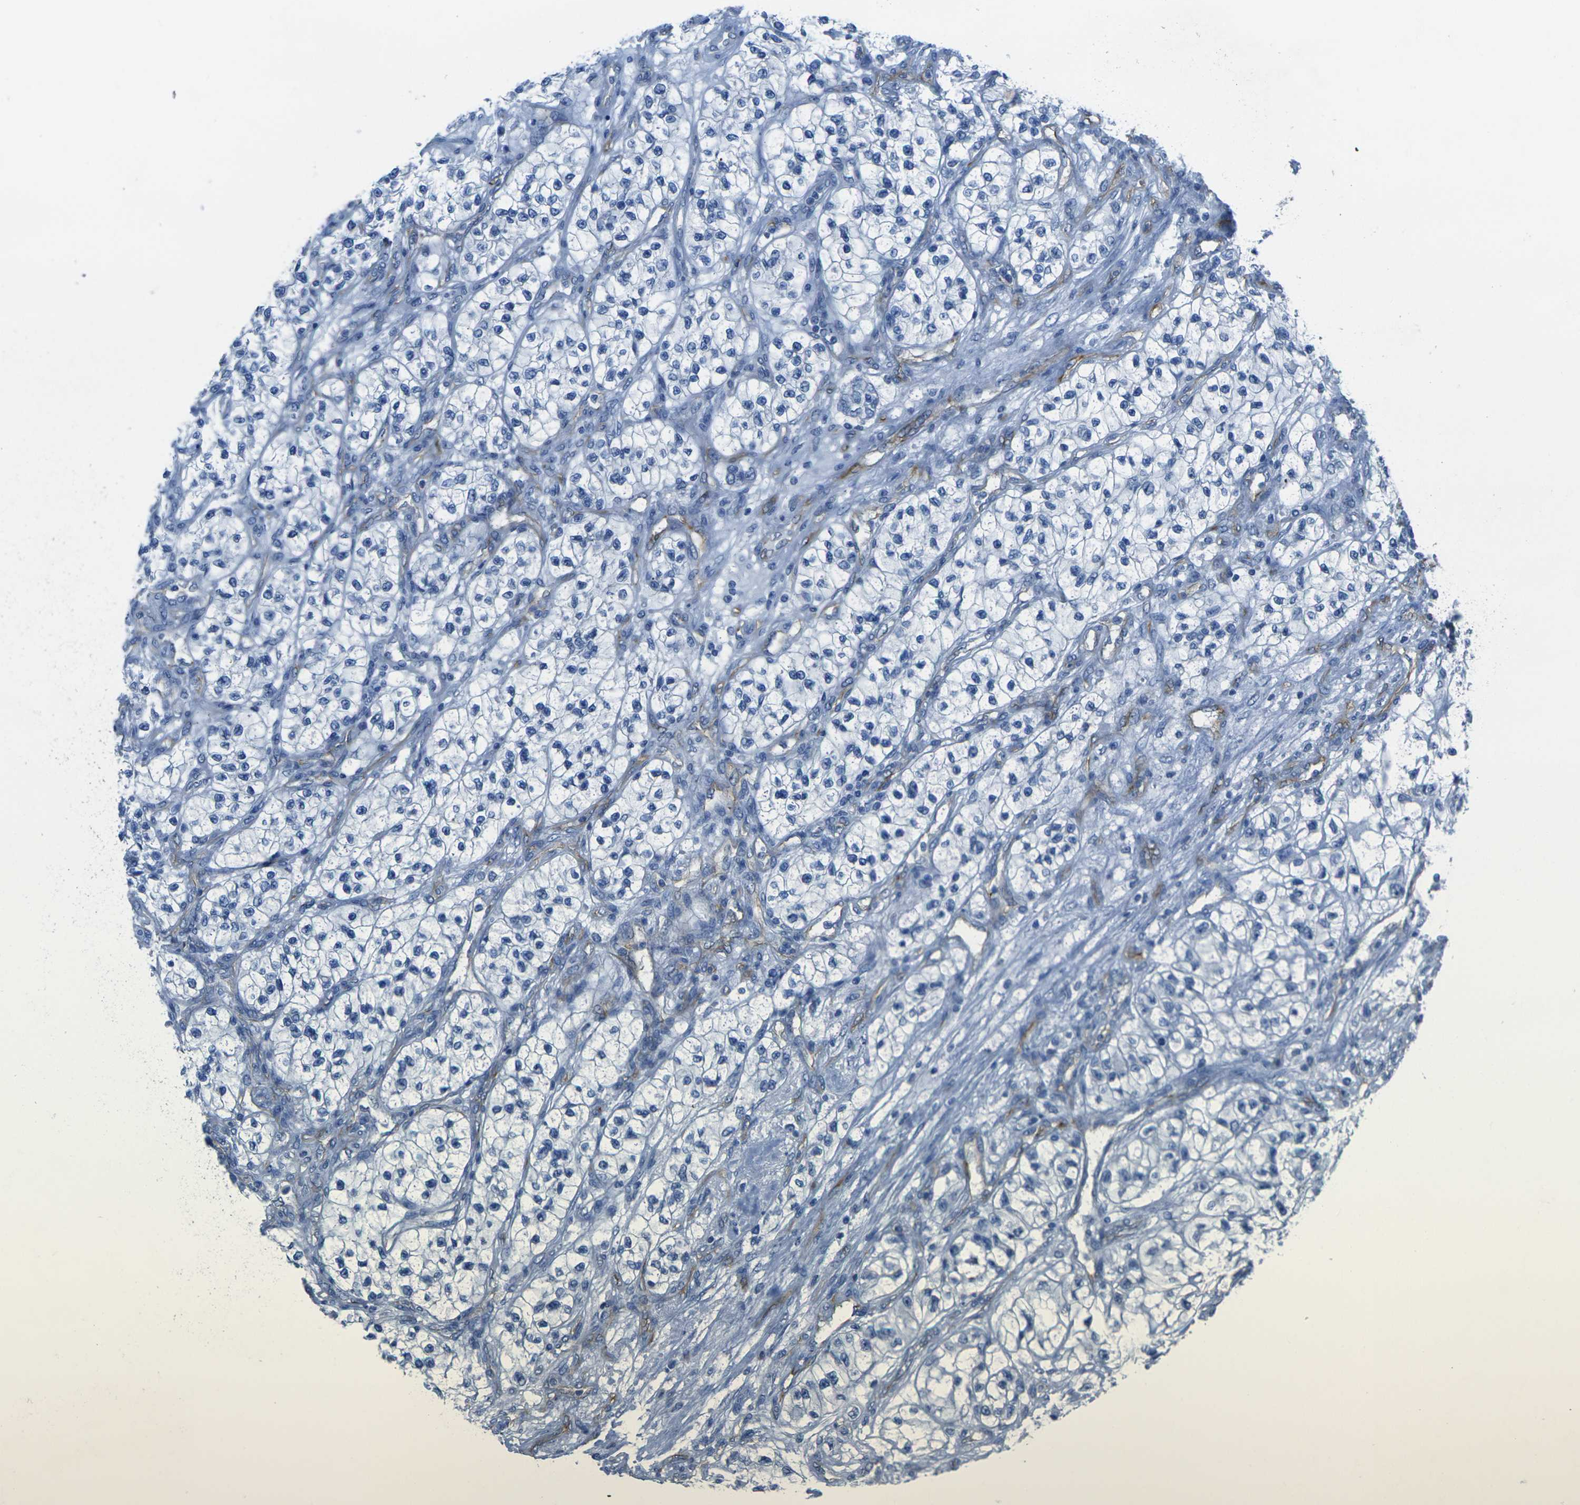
{"staining": {"intensity": "negative", "quantity": "none", "location": "none"}, "tissue": "renal cancer", "cell_type": "Tumor cells", "image_type": "cancer", "snomed": [{"axis": "morphology", "description": "Adenocarcinoma, NOS"}, {"axis": "topography", "description": "Kidney"}], "caption": "High power microscopy micrograph of an immunohistochemistry image of adenocarcinoma (renal), revealing no significant positivity in tumor cells.", "gene": "HSPA12B", "patient": {"sex": "female", "age": 57}}